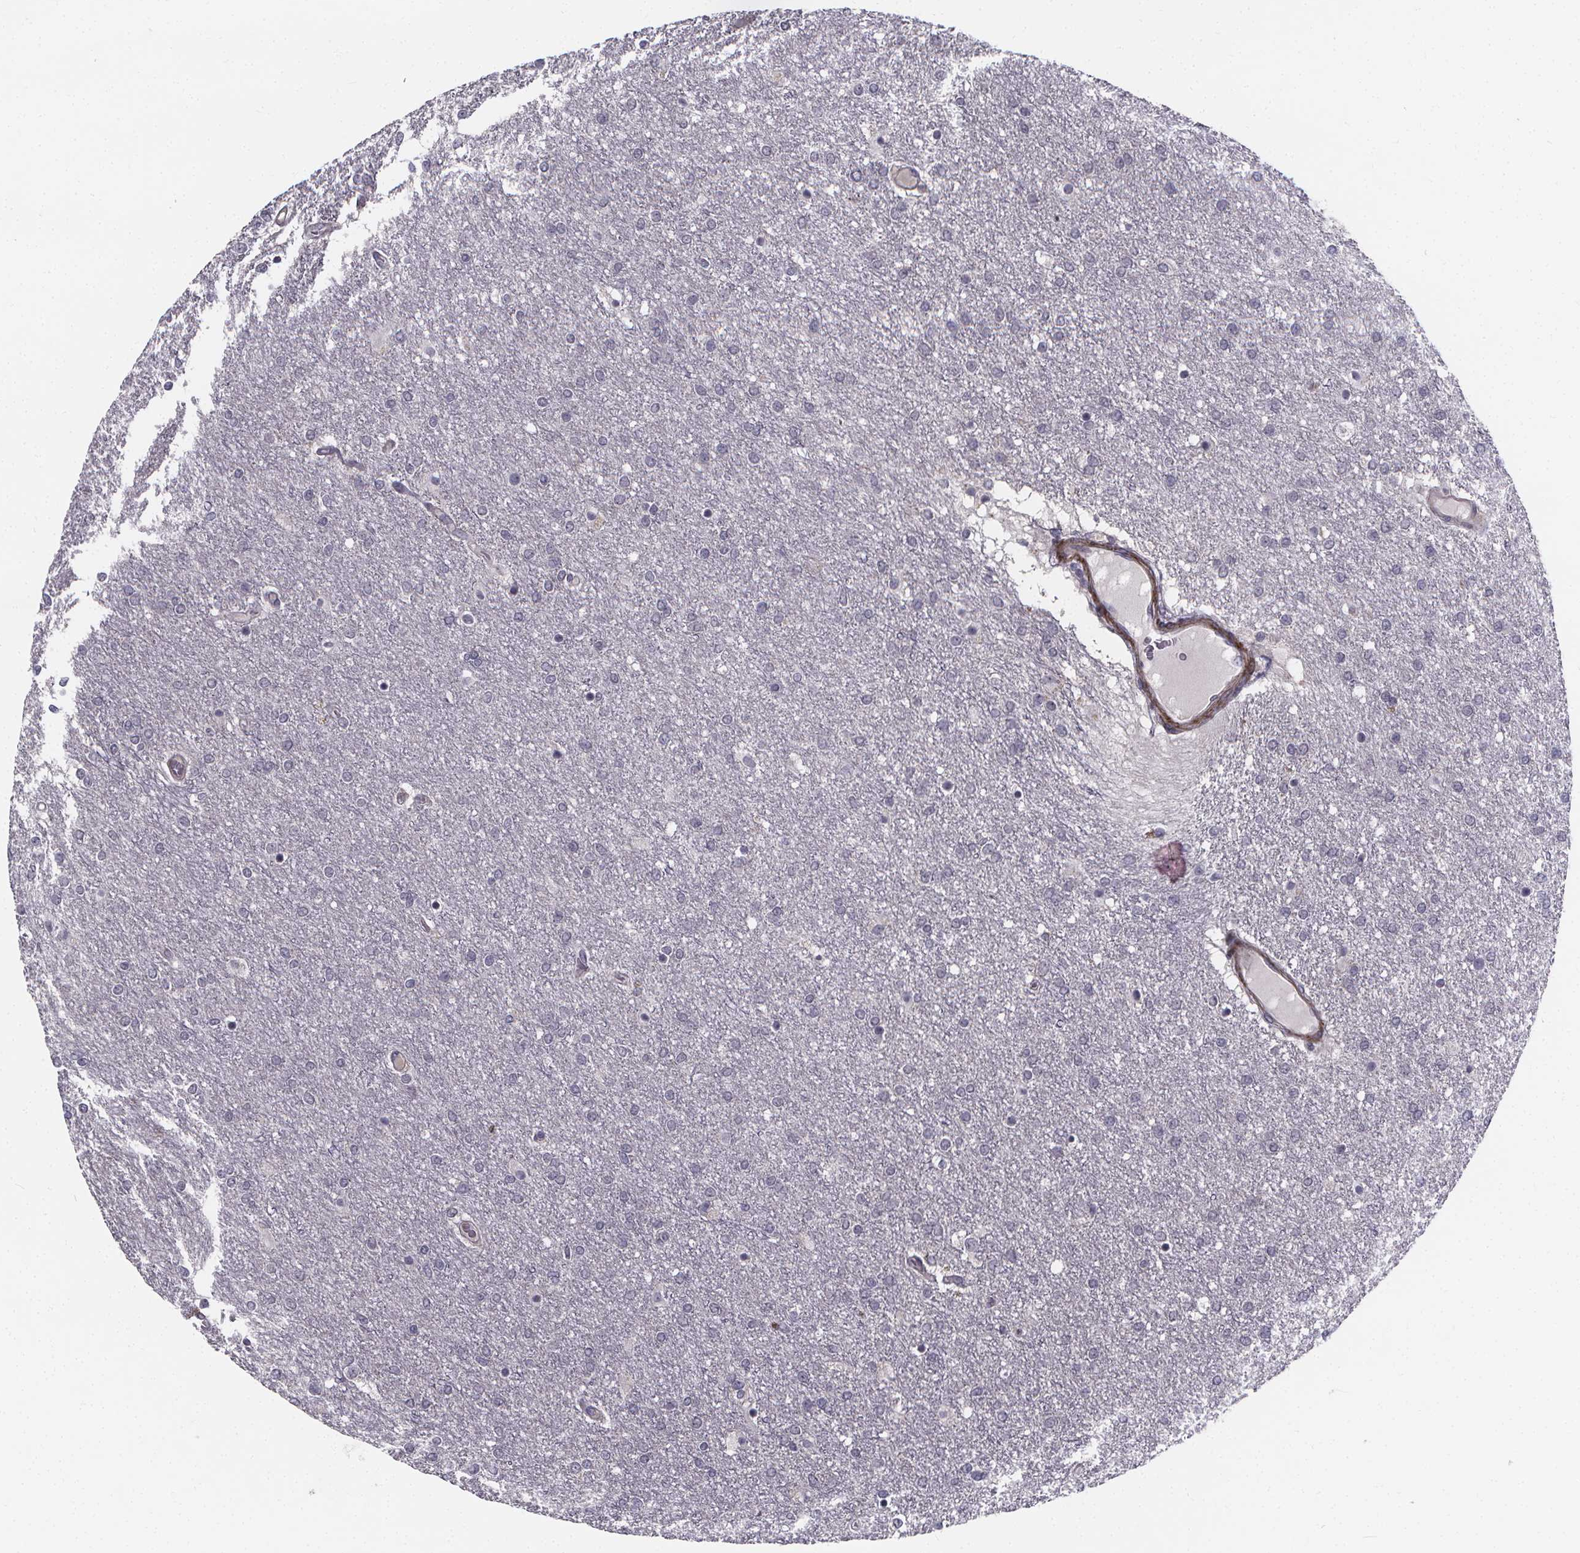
{"staining": {"intensity": "negative", "quantity": "none", "location": "none"}, "tissue": "glioma", "cell_type": "Tumor cells", "image_type": "cancer", "snomed": [{"axis": "morphology", "description": "Glioma, malignant, High grade"}, {"axis": "topography", "description": "Brain"}], "caption": "An image of high-grade glioma (malignant) stained for a protein exhibits no brown staining in tumor cells.", "gene": "FBXW2", "patient": {"sex": "female", "age": 61}}